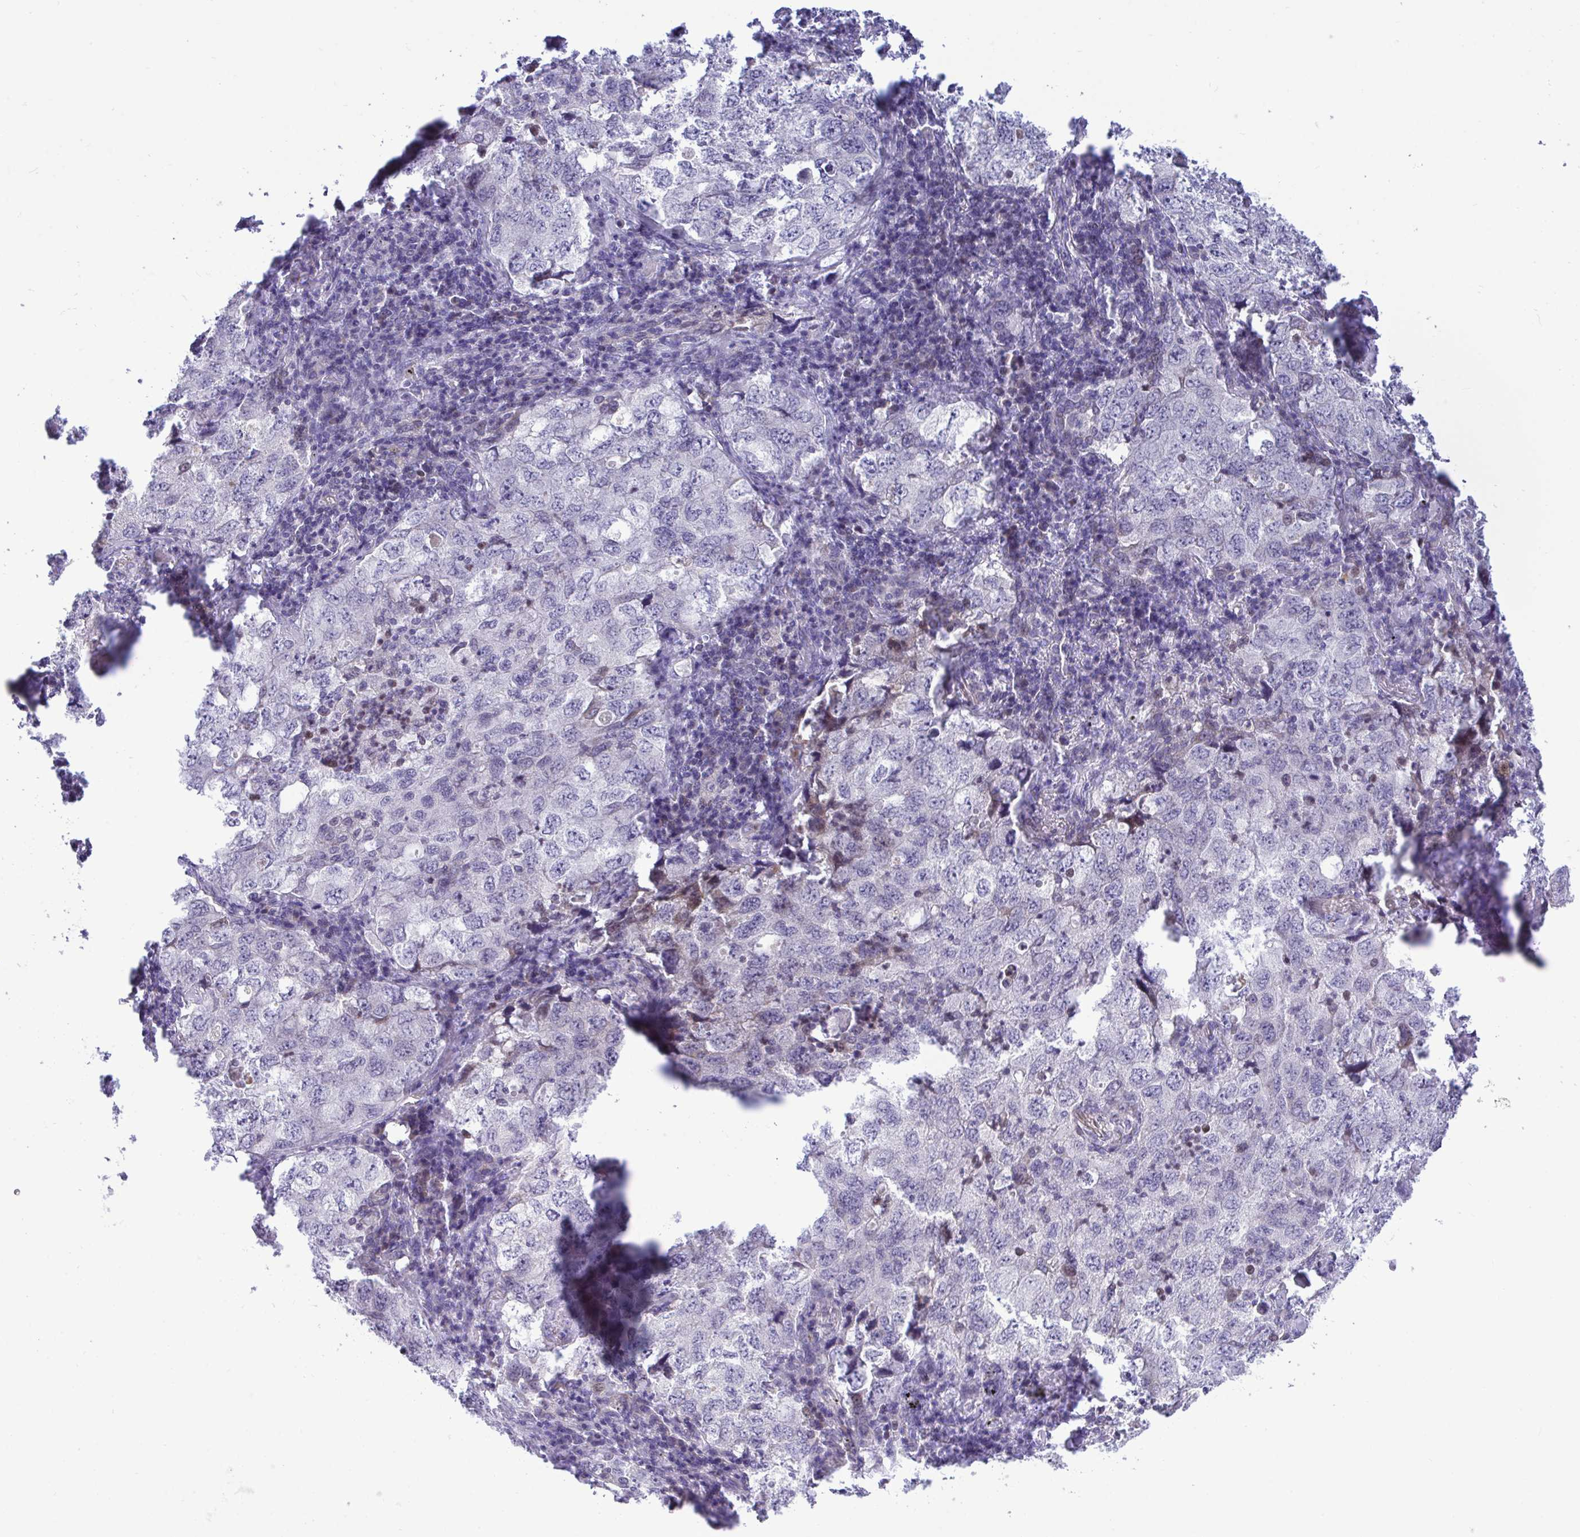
{"staining": {"intensity": "negative", "quantity": "none", "location": "none"}, "tissue": "lung cancer", "cell_type": "Tumor cells", "image_type": "cancer", "snomed": [{"axis": "morphology", "description": "Adenocarcinoma, NOS"}, {"axis": "topography", "description": "Lung"}], "caption": "Lung cancer stained for a protein using immunohistochemistry (IHC) reveals no expression tumor cells.", "gene": "EPOP", "patient": {"sex": "female", "age": 57}}